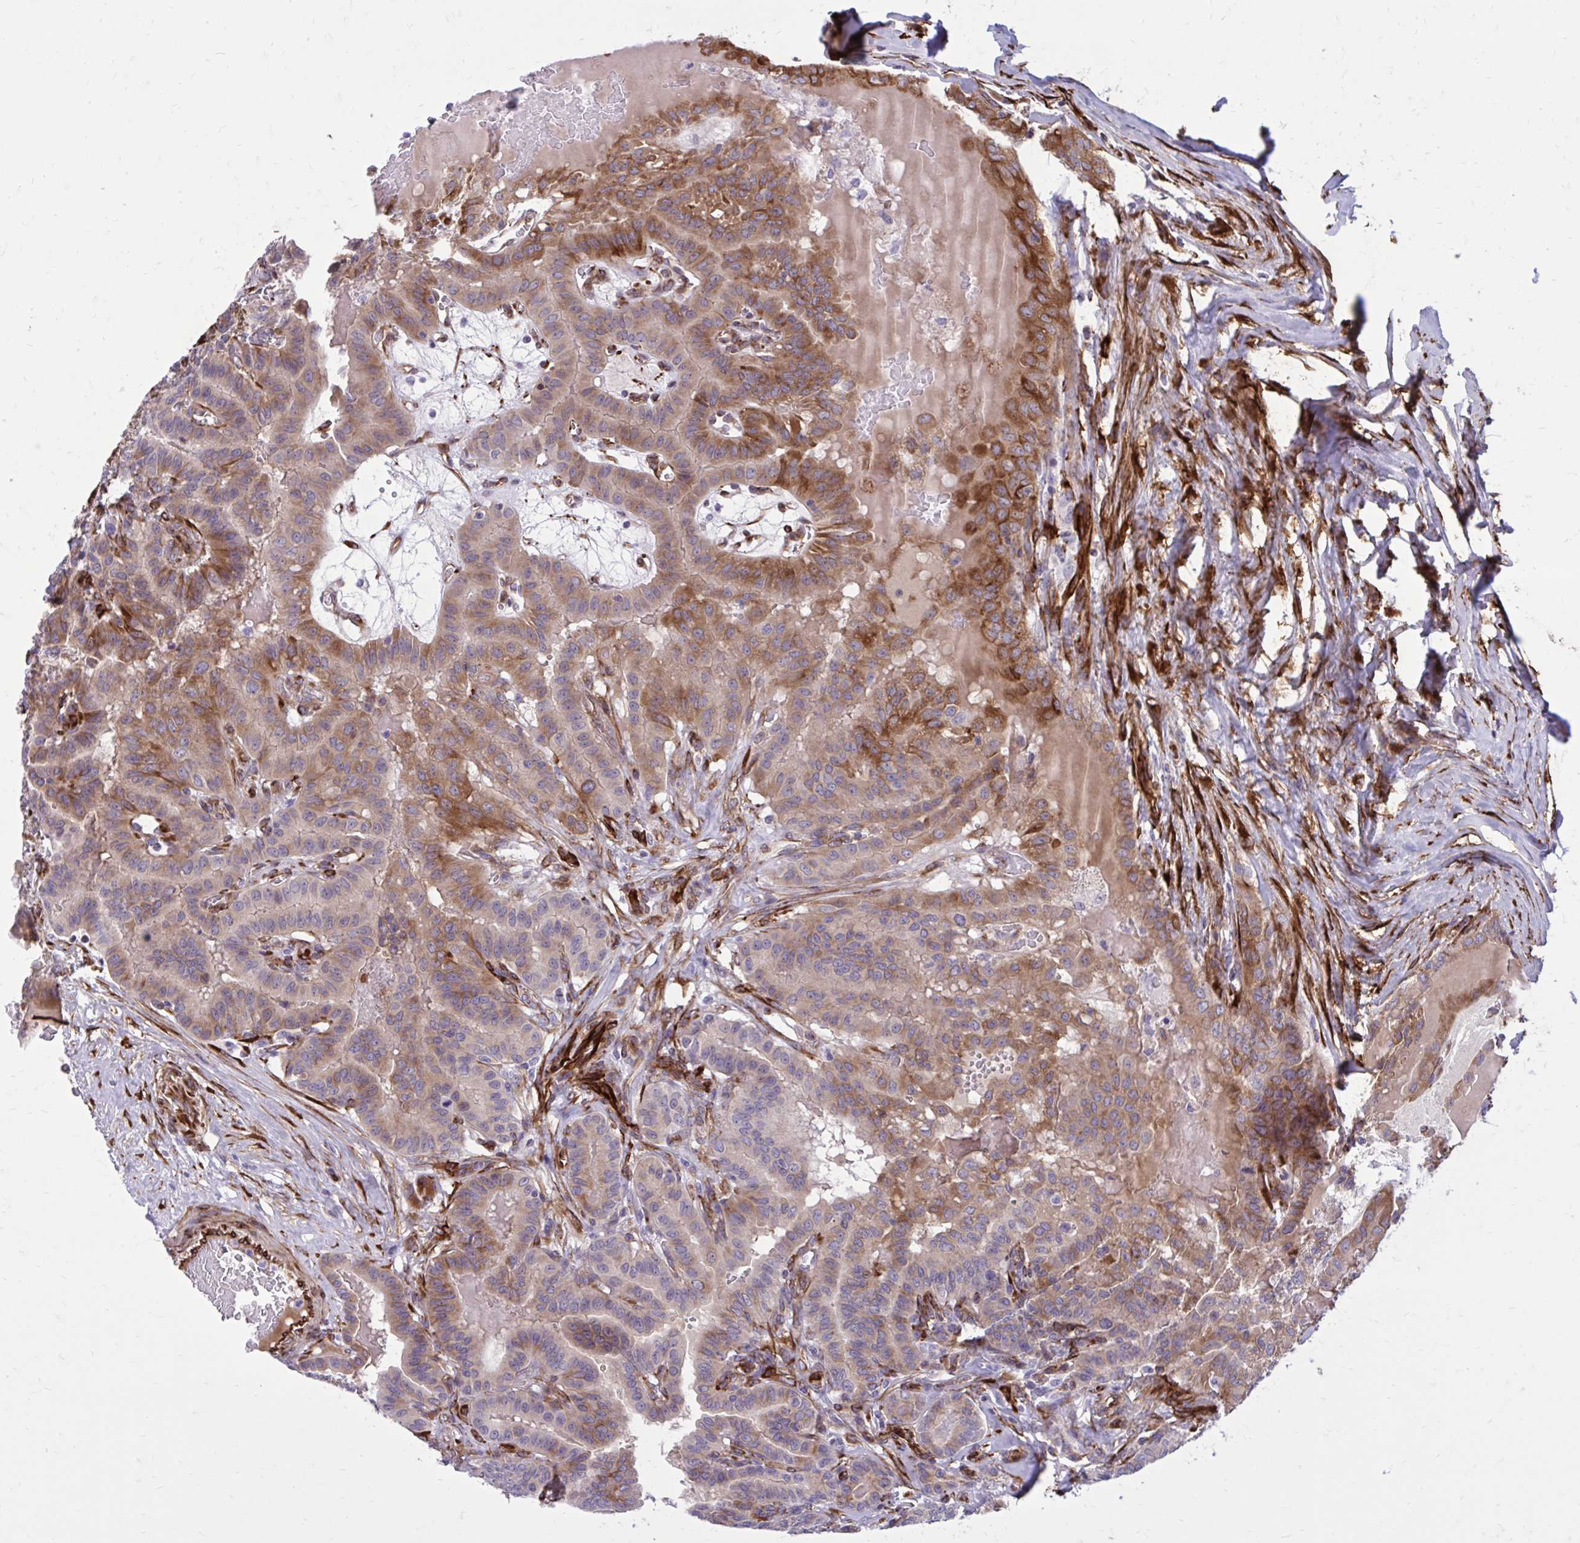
{"staining": {"intensity": "moderate", "quantity": "25%-75%", "location": "cytoplasmic/membranous"}, "tissue": "thyroid cancer", "cell_type": "Tumor cells", "image_type": "cancer", "snomed": [{"axis": "morphology", "description": "Papillary adenocarcinoma, NOS"}, {"axis": "topography", "description": "Thyroid gland"}], "caption": "This micrograph shows IHC staining of thyroid cancer (papillary adenocarcinoma), with medium moderate cytoplasmic/membranous expression in about 25%-75% of tumor cells.", "gene": "BEND5", "patient": {"sex": "male", "age": 87}}